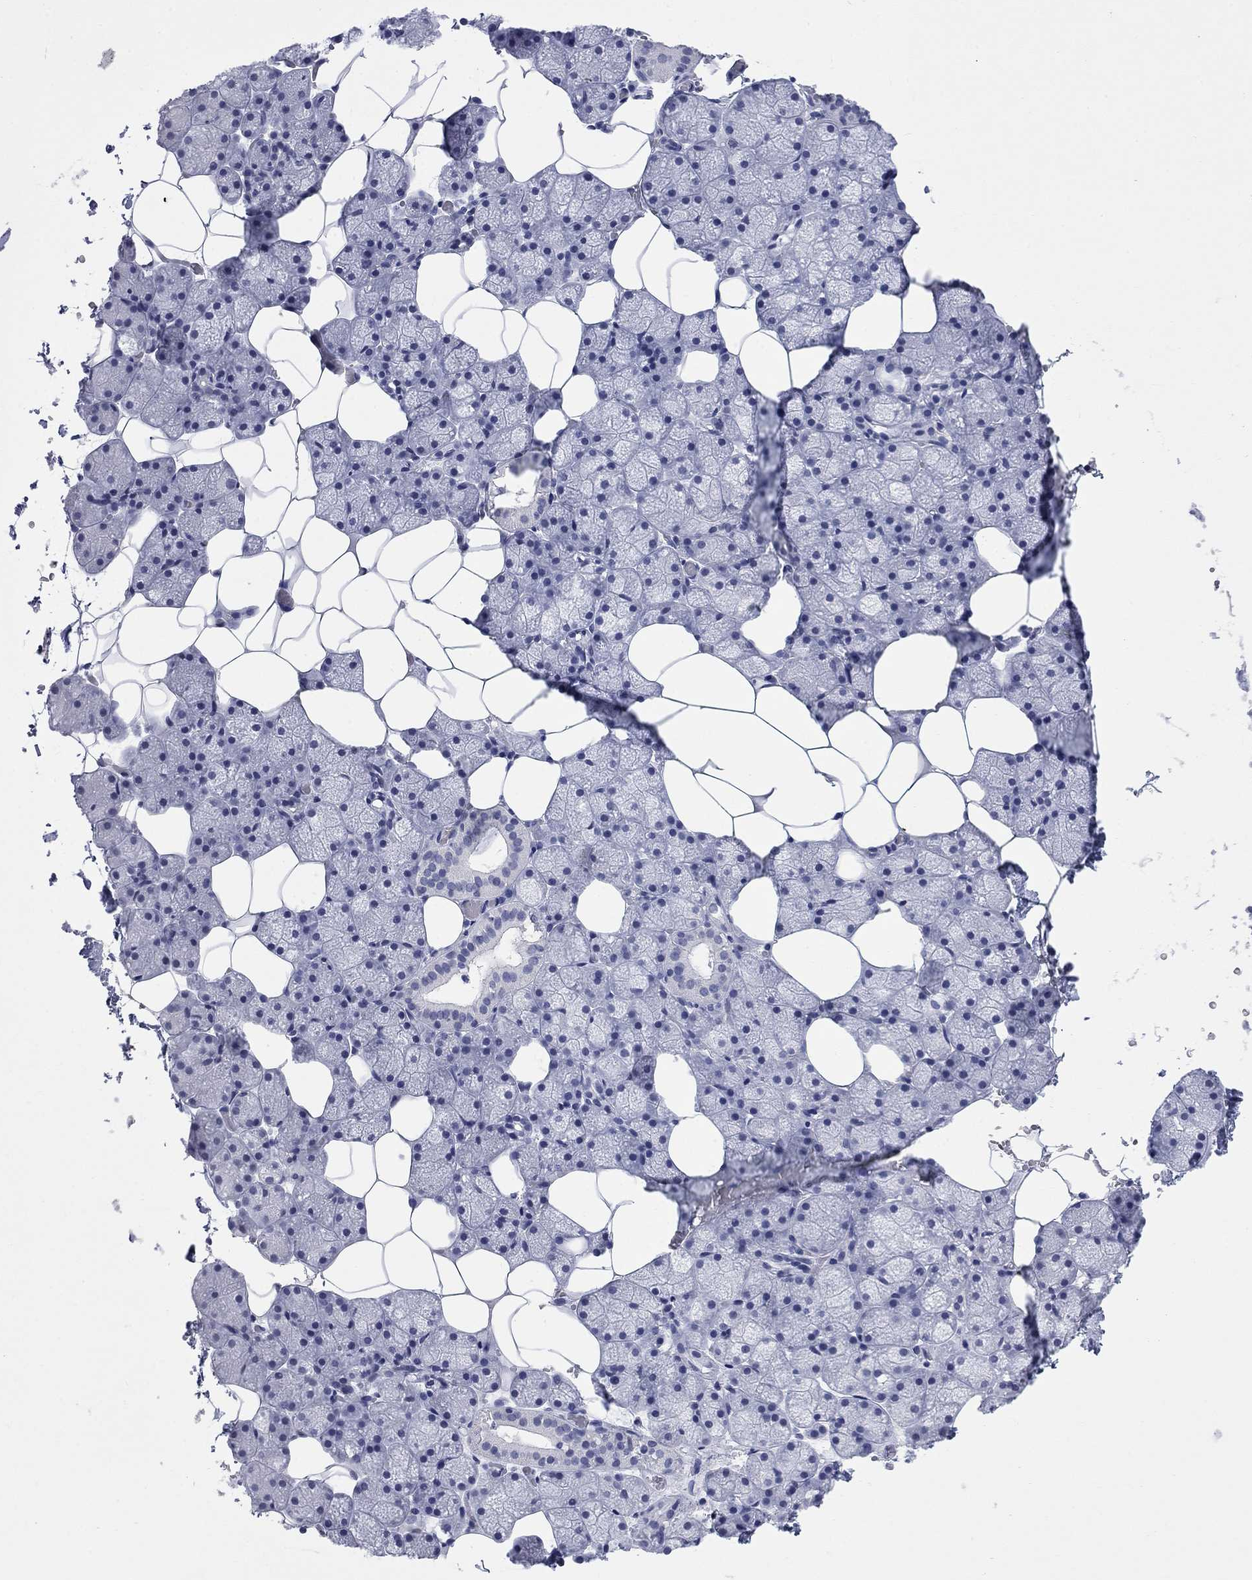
{"staining": {"intensity": "negative", "quantity": "none", "location": "none"}, "tissue": "salivary gland", "cell_type": "Glandular cells", "image_type": "normal", "snomed": [{"axis": "morphology", "description": "Normal tissue, NOS"}, {"axis": "topography", "description": "Salivary gland"}], "caption": "Protein analysis of benign salivary gland shows no significant expression in glandular cells.", "gene": "ECEL1", "patient": {"sex": "male", "age": 38}}